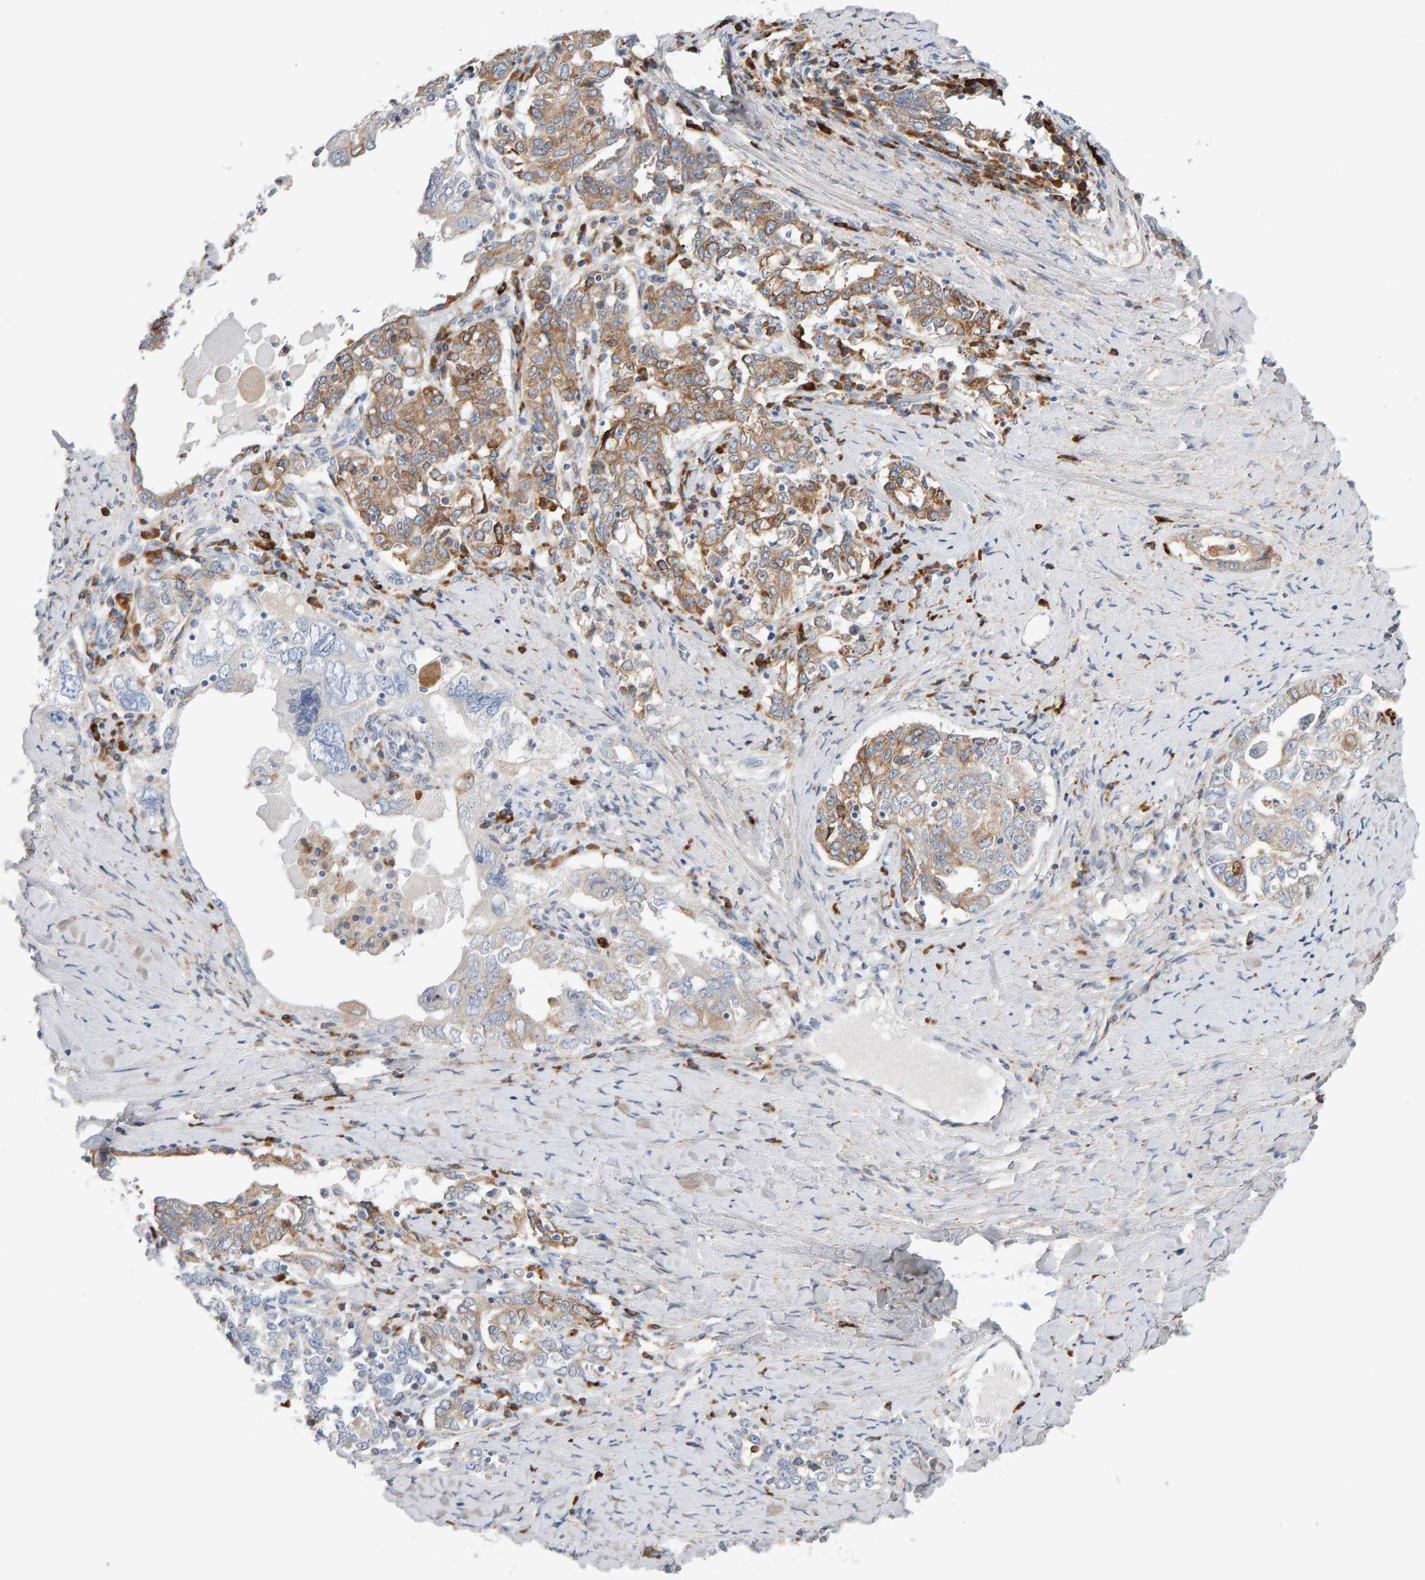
{"staining": {"intensity": "moderate", "quantity": "25%-75%", "location": "cytoplasmic/membranous"}, "tissue": "ovarian cancer", "cell_type": "Tumor cells", "image_type": "cancer", "snomed": [{"axis": "morphology", "description": "Carcinoma, endometroid"}, {"axis": "topography", "description": "Ovary"}], "caption": "This micrograph reveals endometroid carcinoma (ovarian) stained with immunohistochemistry to label a protein in brown. The cytoplasmic/membranous of tumor cells show moderate positivity for the protein. Nuclei are counter-stained blue.", "gene": "ENGASE", "patient": {"sex": "female", "age": 62}}